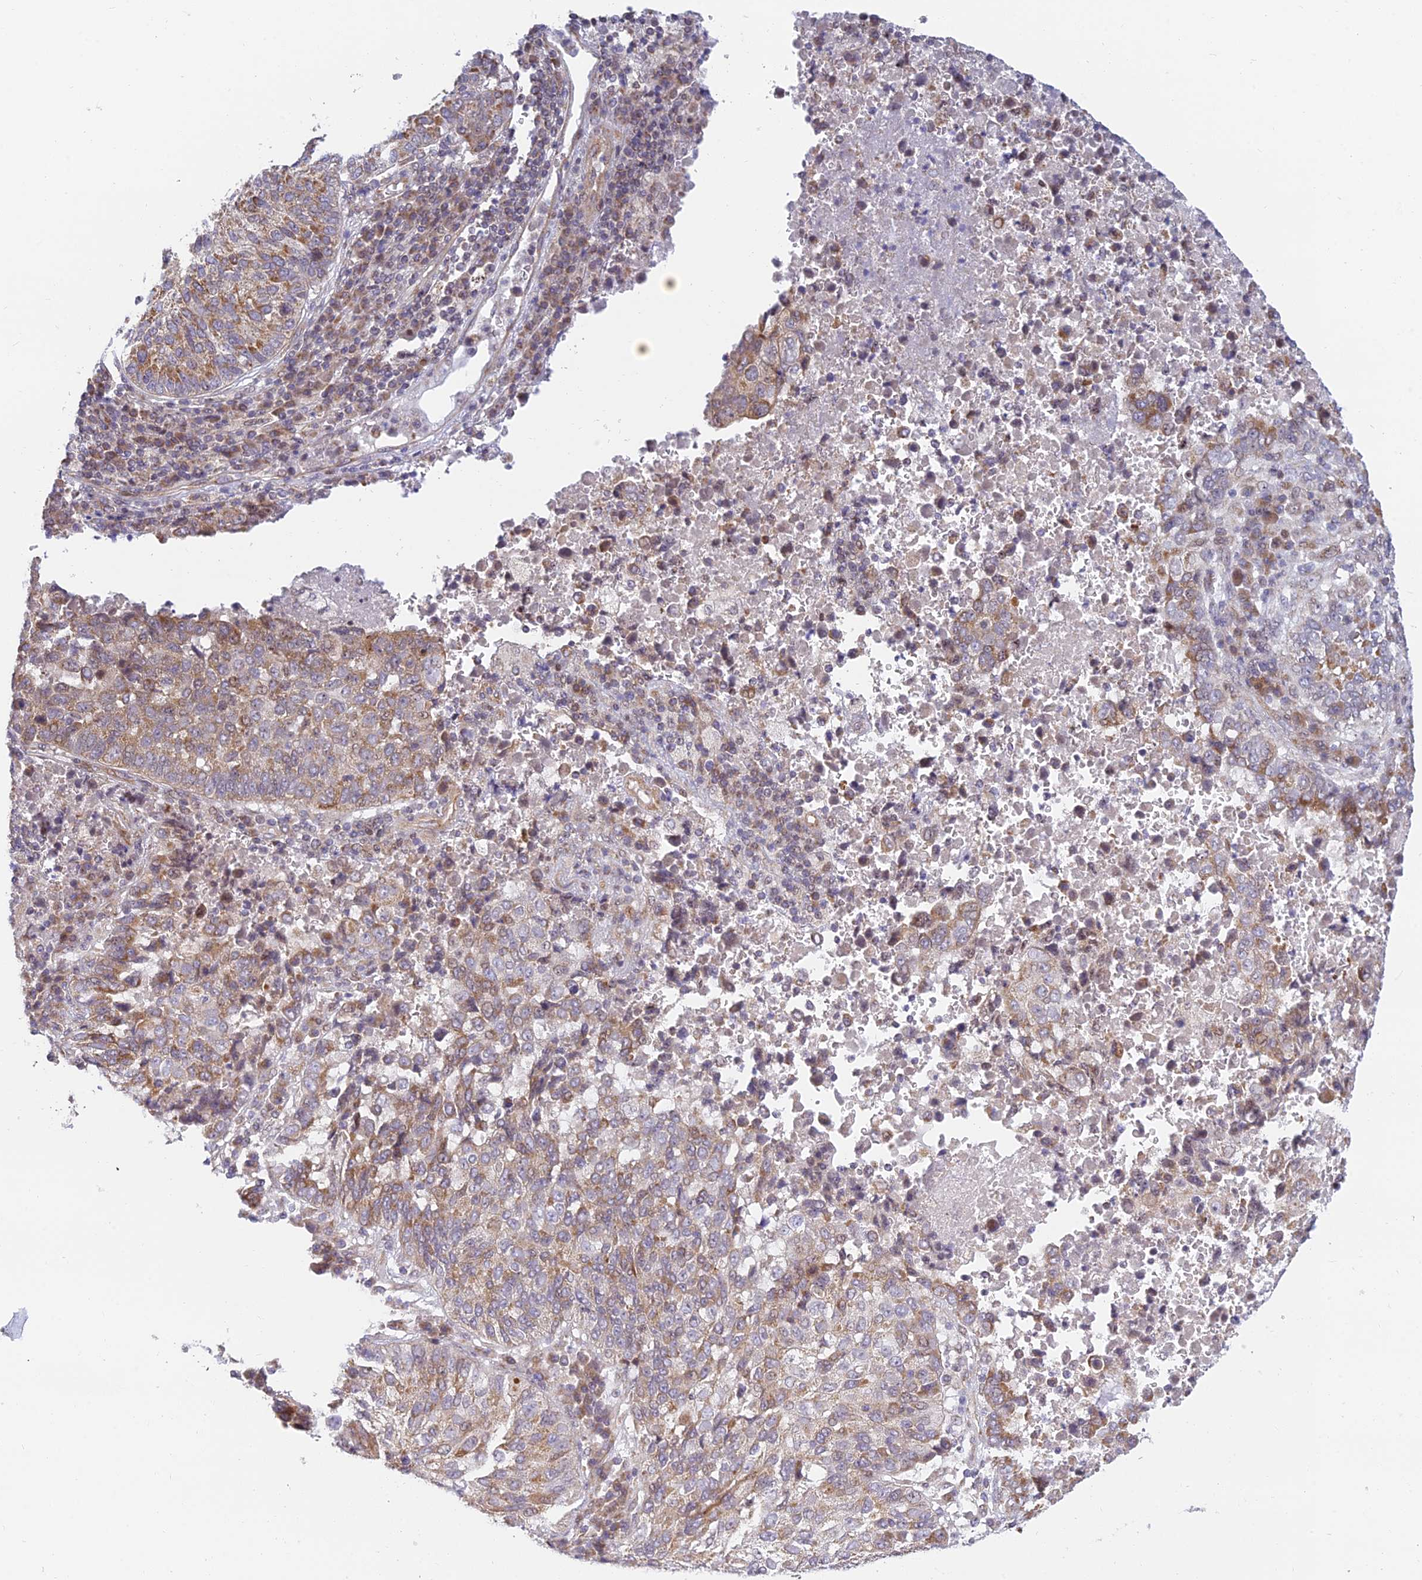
{"staining": {"intensity": "moderate", "quantity": "25%-75%", "location": "cytoplasmic/membranous"}, "tissue": "lung cancer", "cell_type": "Tumor cells", "image_type": "cancer", "snomed": [{"axis": "morphology", "description": "Squamous cell carcinoma, NOS"}, {"axis": "topography", "description": "Lung"}], "caption": "Squamous cell carcinoma (lung) tissue displays moderate cytoplasmic/membranous positivity in about 25%-75% of tumor cells (DAB = brown stain, brightfield microscopy at high magnification).", "gene": "HOOK2", "patient": {"sex": "male", "age": 73}}